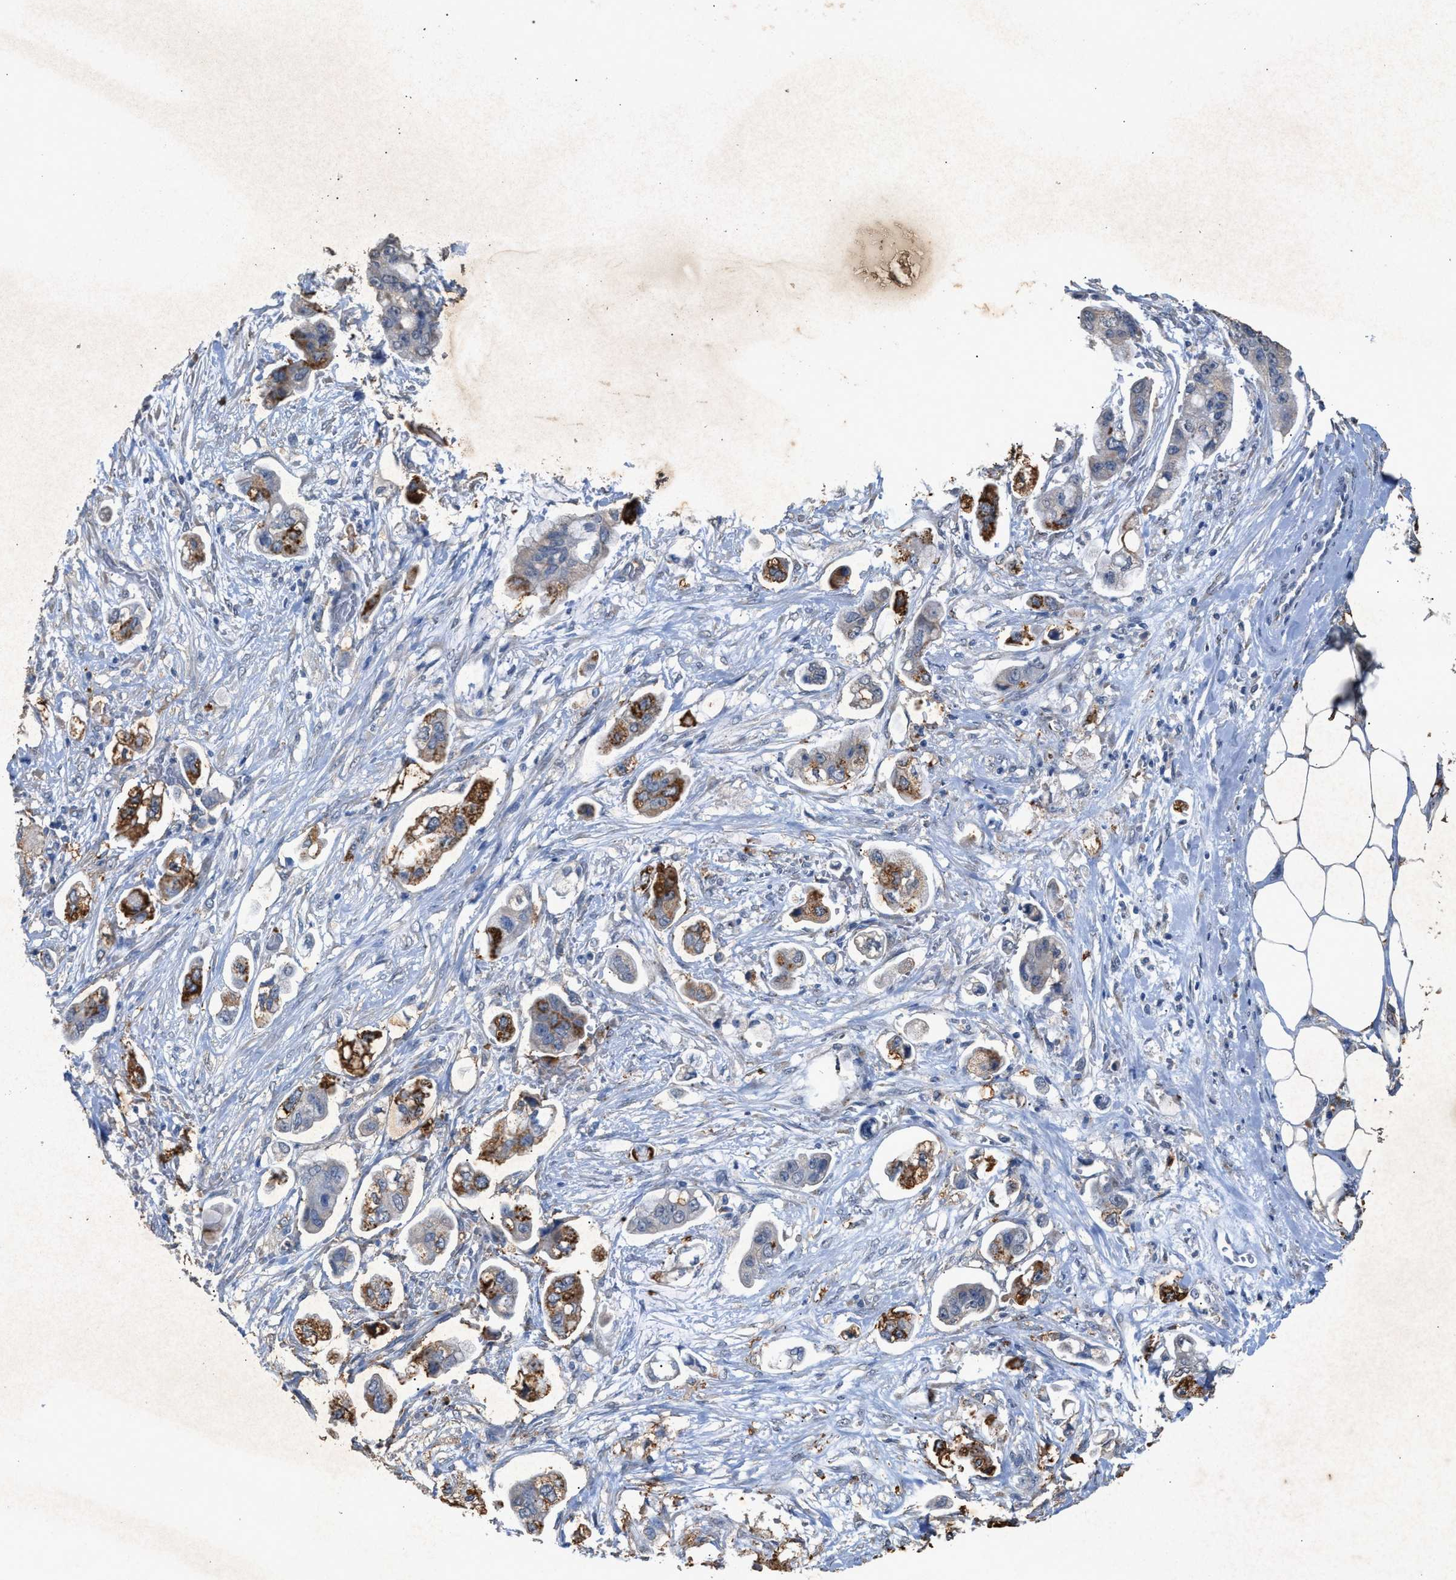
{"staining": {"intensity": "moderate", "quantity": "25%-75%", "location": "cytoplasmic/membranous"}, "tissue": "stomach cancer", "cell_type": "Tumor cells", "image_type": "cancer", "snomed": [{"axis": "morphology", "description": "Adenocarcinoma, NOS"}, {"axis": "topography", "description": "Stomach"}], "caption": "Approximately 25%-75% of tumor cells in human stomach adenocarcinoma display moderate cytoplasmic/membranous protein expression as visualized by brown immunohistochemical staining.", "gene": "LTB4R2", "patient": {"sex": "male", "age": 62}}